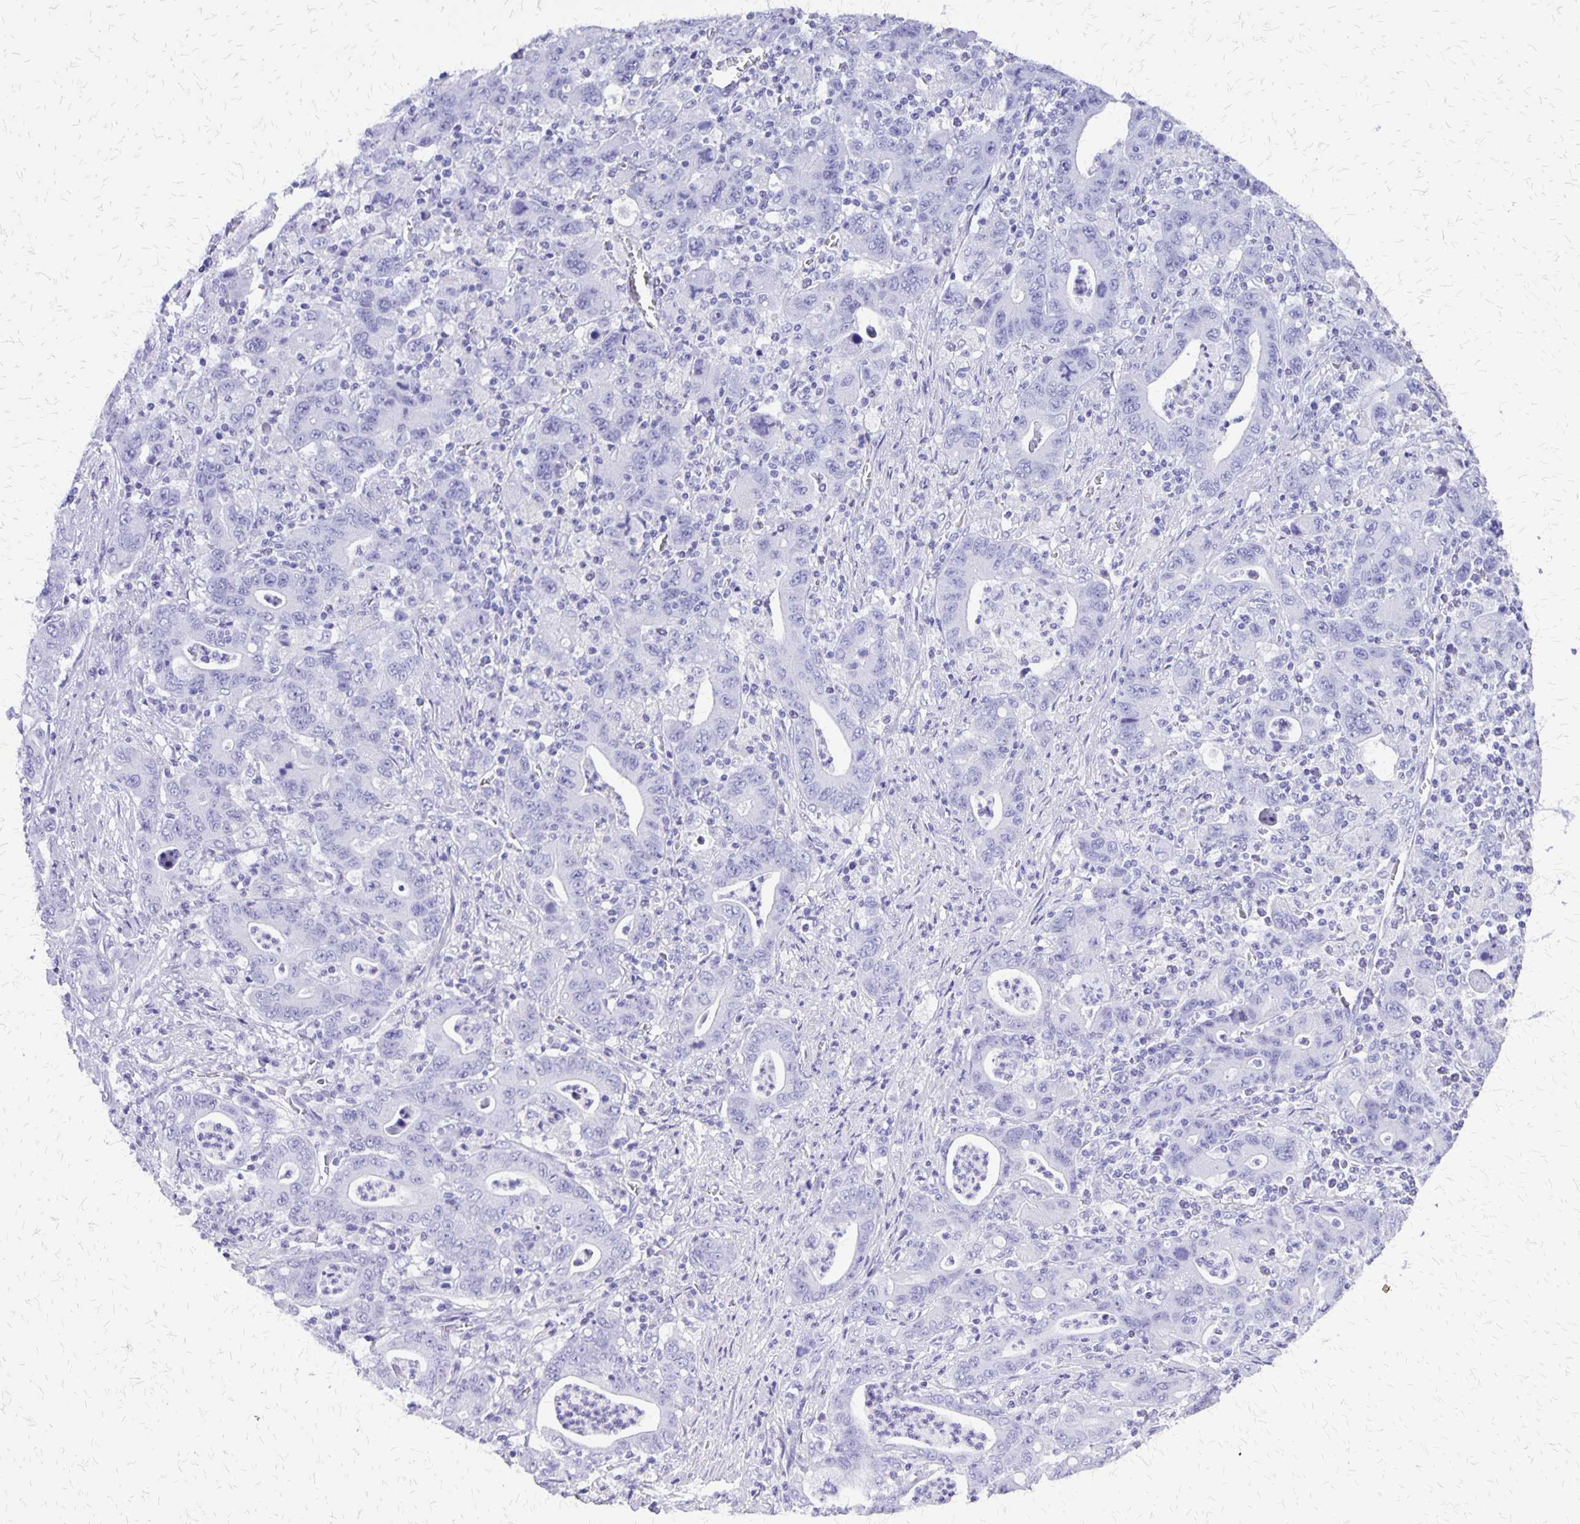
{"staining": {"intensity": "negative", "quantity": "none", "location": "none"}, "tissue": "stomach cancer", "cell_type": "Tumor cells", "image_type": "cancer", "snomed": [{"axis": "morphology", "description": "Adenocarcinoma, NOS"}, {"axis": "topography", "description": "Stomach, upper"}], "caption": "Image shows no protein expression in tumor cells of stomach cancer (adenocarcinoma) tissue. The staining is performed using DAB (3,3'-diaminobenzidine) brown chromogen with nuclei counter-stained in using hematoxylin.", "gene": "SLC13A2", "patient": {"sex": "male", "age": 69}}